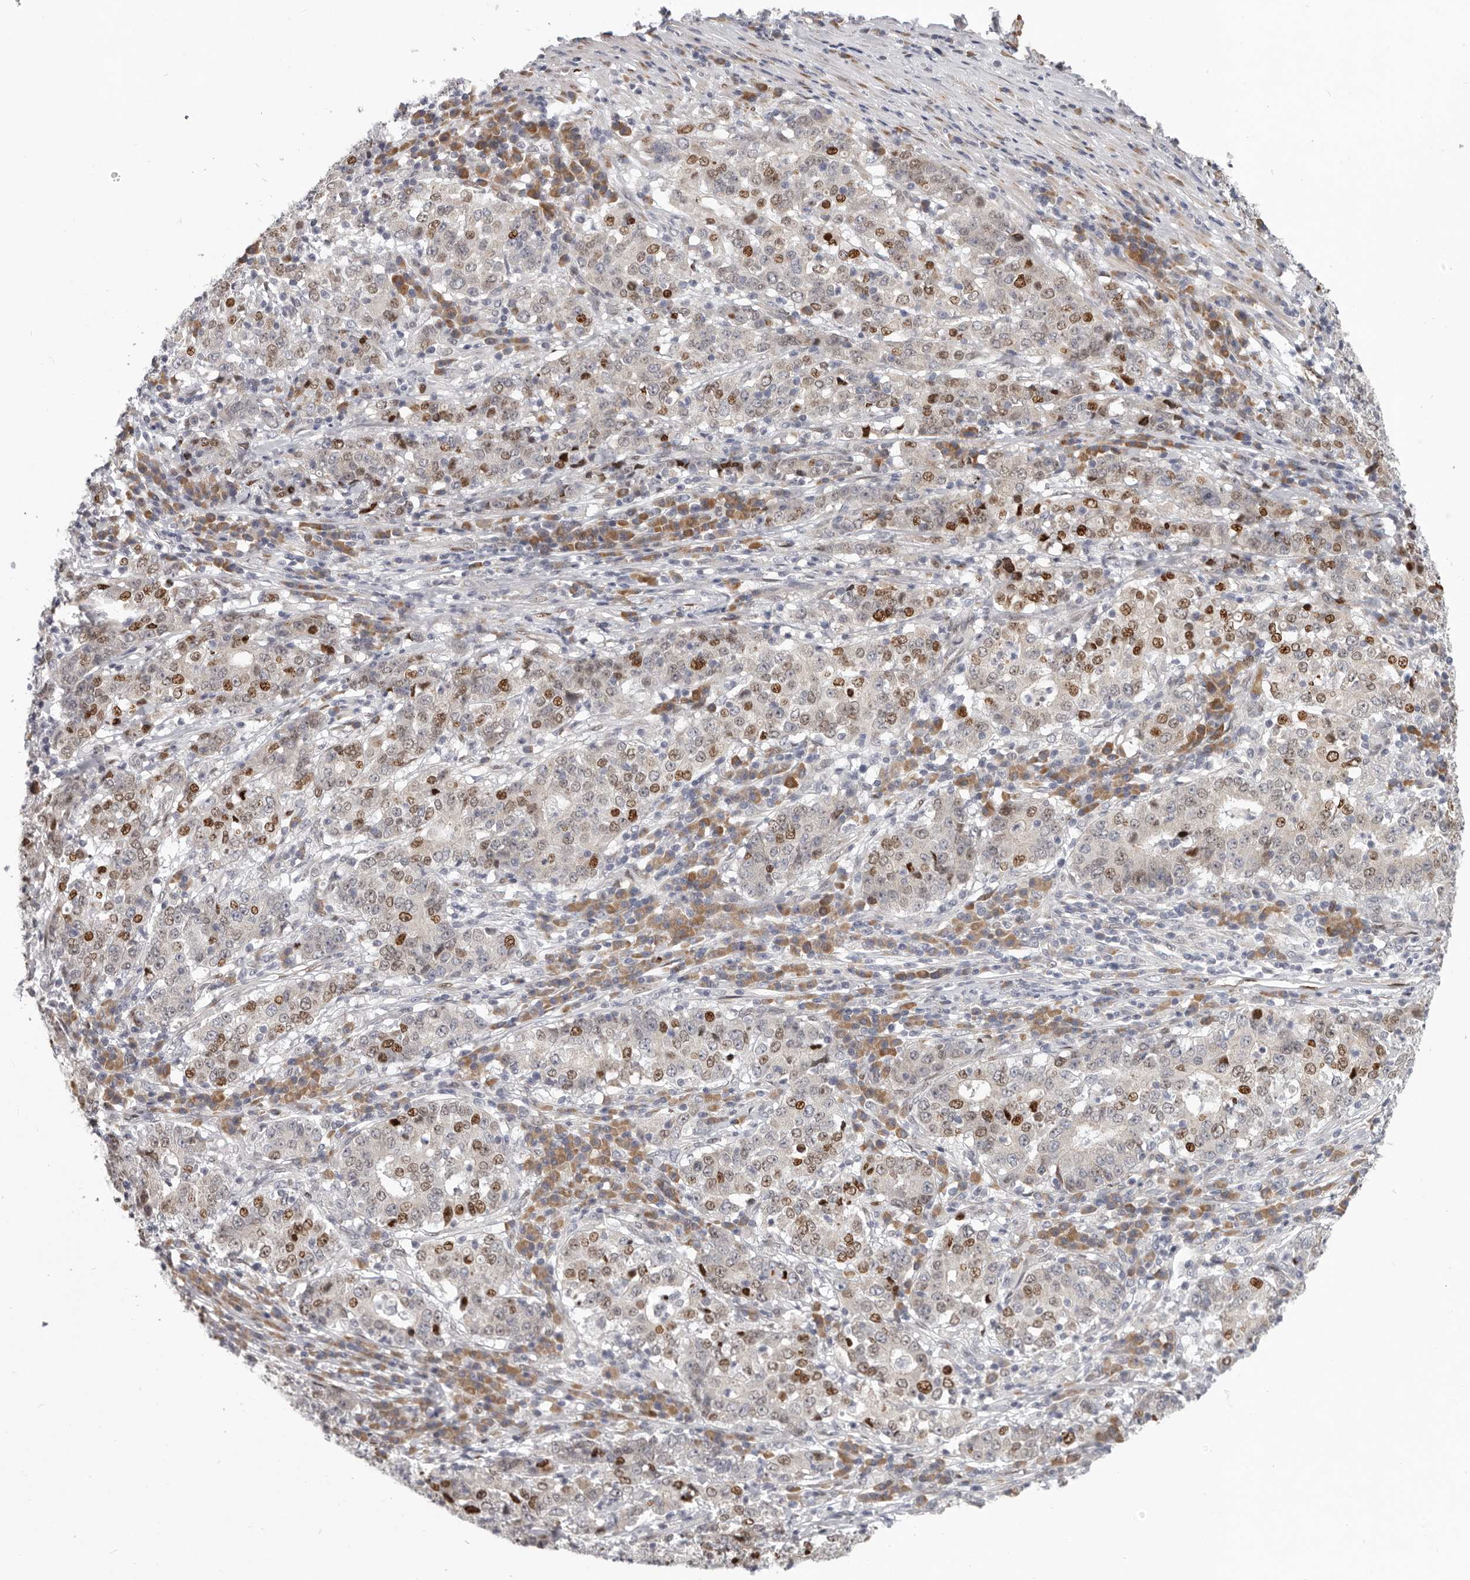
{"staining": {"intensity": "moderate", "quantity": "25%-75%", "location": "nuclear"}, "tissue": "stomach cancer", "cell_type": "Tumor cells", "image_type": "cancer", "snomed": [{"axis": "morphology", "description": "Adenocarcinoma, NOS"}, {"axis": "topography", "description": "Stomach"}], "caption": "This histopathology image shows immunohistochemistry staining of stomach adenocarcinoma, with medium moderate nuclear staining in about 25%-75% of tumor cells.", "gene": "SRP19", "patient": {"sex": "male", "age": 59}}